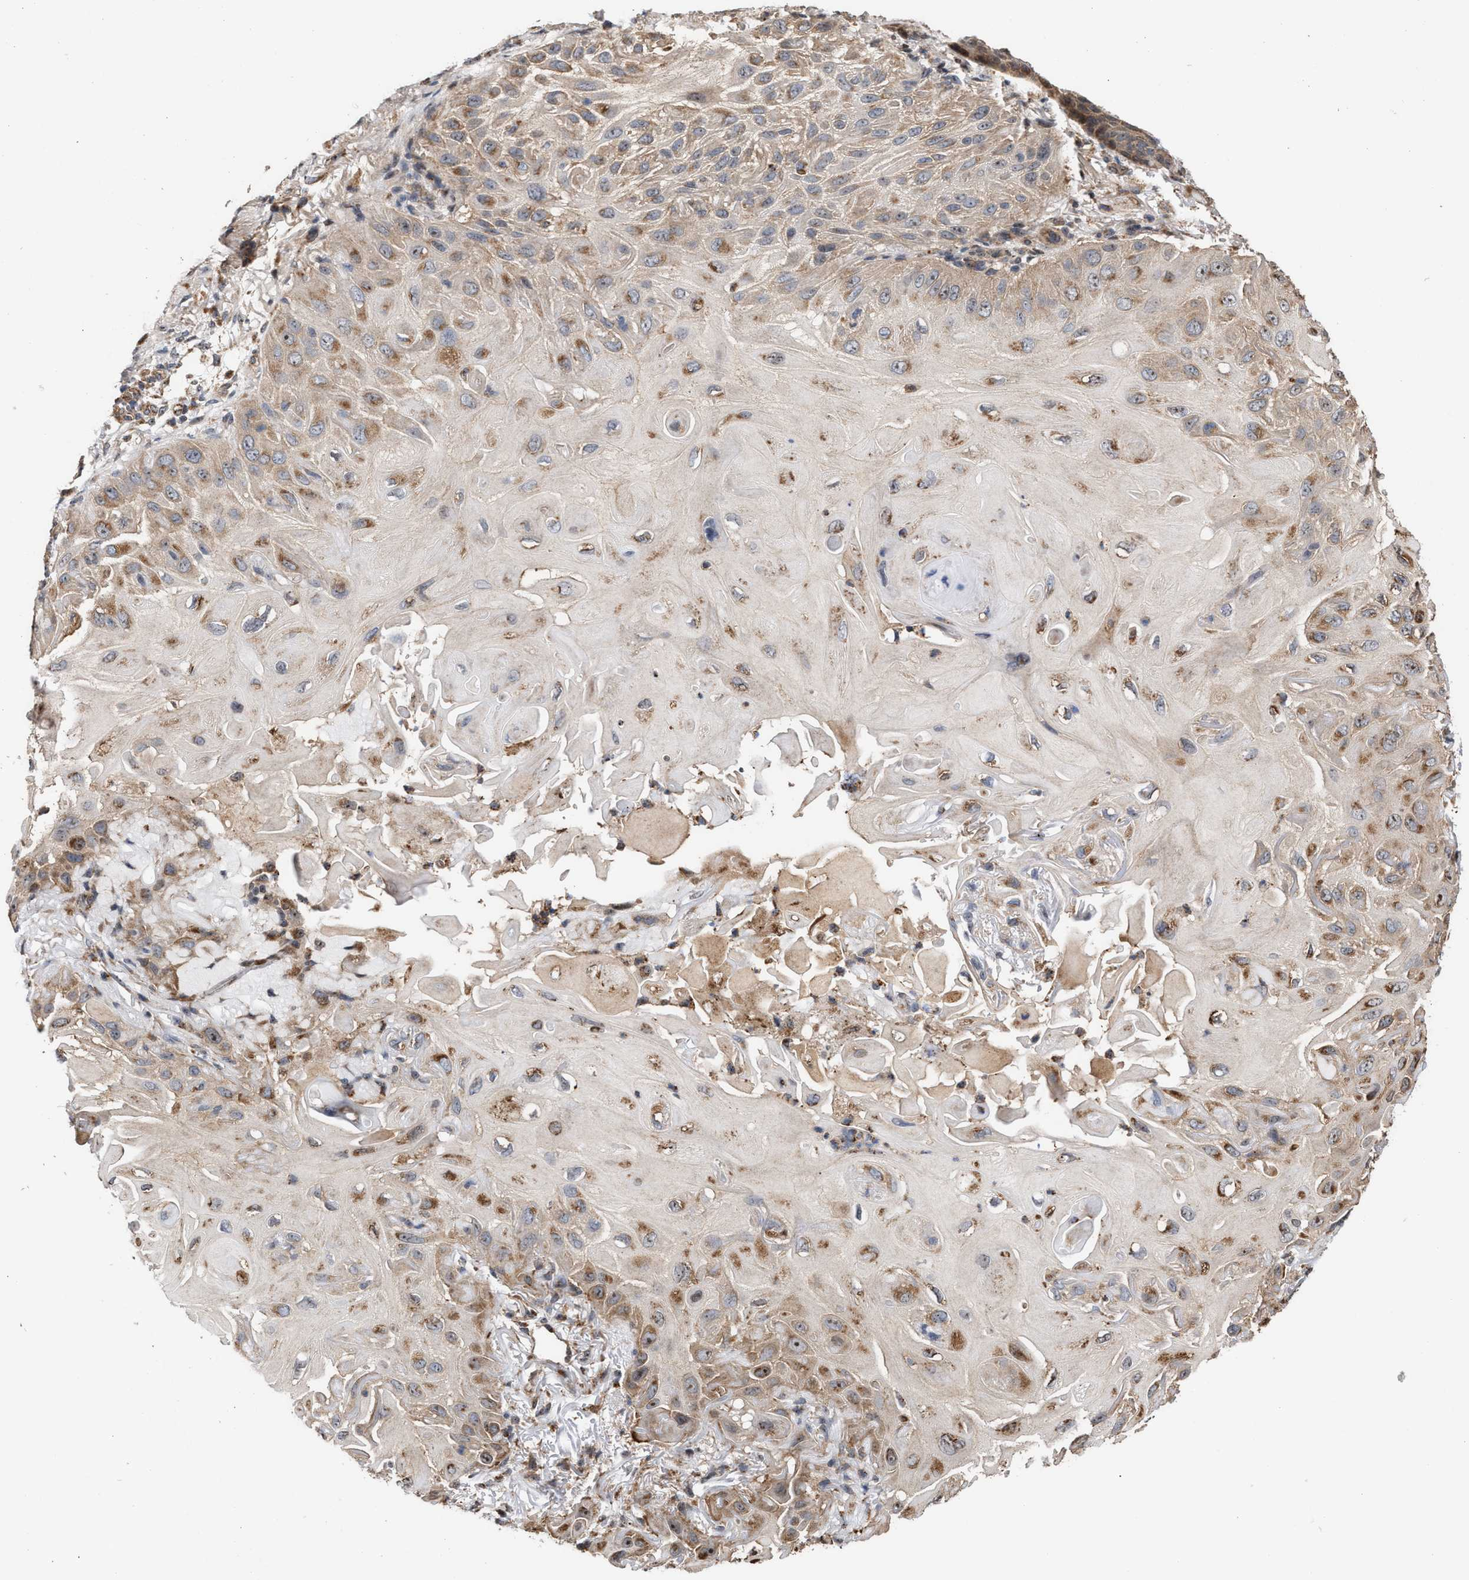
{"staining": {"intensity": "moderate", "quantity": ">75%", "location": "cytoplasmic/membranous,nuclear"}, "tissue": "skin cancer", "cell_type": "Tumor cells", "image_type": "cancer", "snomed": [{"axis": "morphology", "description": "Squamous cell carcinoma, NOS"}, {"axis": "topography", "description": "Skin"}], "caption": "Protein staining of skin squamous cell carcinoma tissue exhibits moderate cytoplasmic/membranous and nuclear expression in about >75% of tumor cells.", "gene": "EXOSC2", "patient": {"sex": "female", "age": 77}}